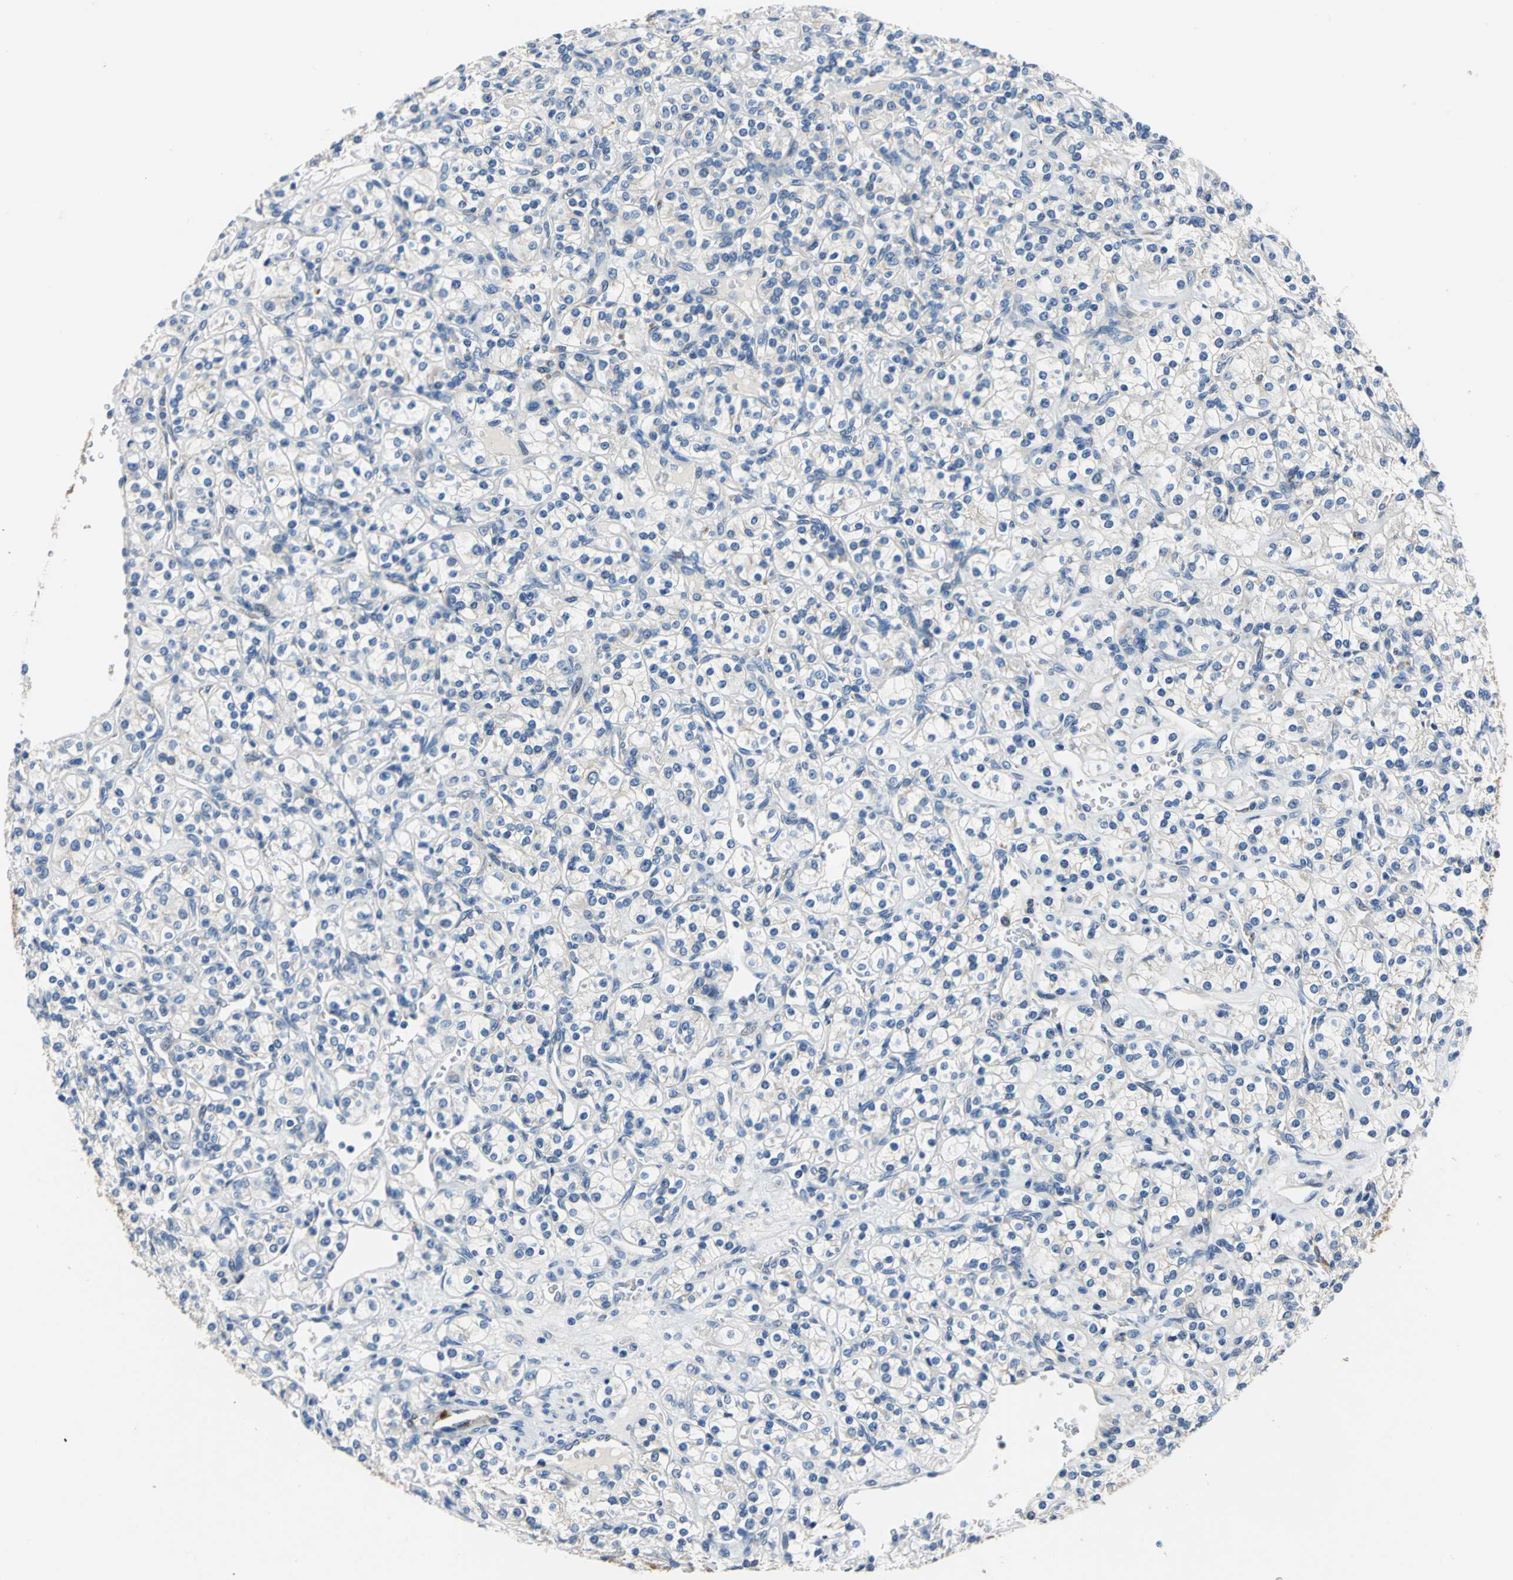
{"staining": {"intensity": "weak", "quantity": "25%-75%", "location": "cytoplasmic/membranous"}, "tissue": "renal cancer", "cell_type": "Tumor cells", "image_type": "cancer", "snomed": [{"axis": "morphology", "description": "Adenocarcinoma, NOS"}, {"axis": "topography", "description": "Kidney"}], "caption": "Human adenocarcinoma (renal) stained with a brown dye demonstrates weak cytoplasmic/membranous positive staining in about 25%-75% of tumor cells.", "gene": "RASD2", "patient": {"sex": "male", "age": 77}}